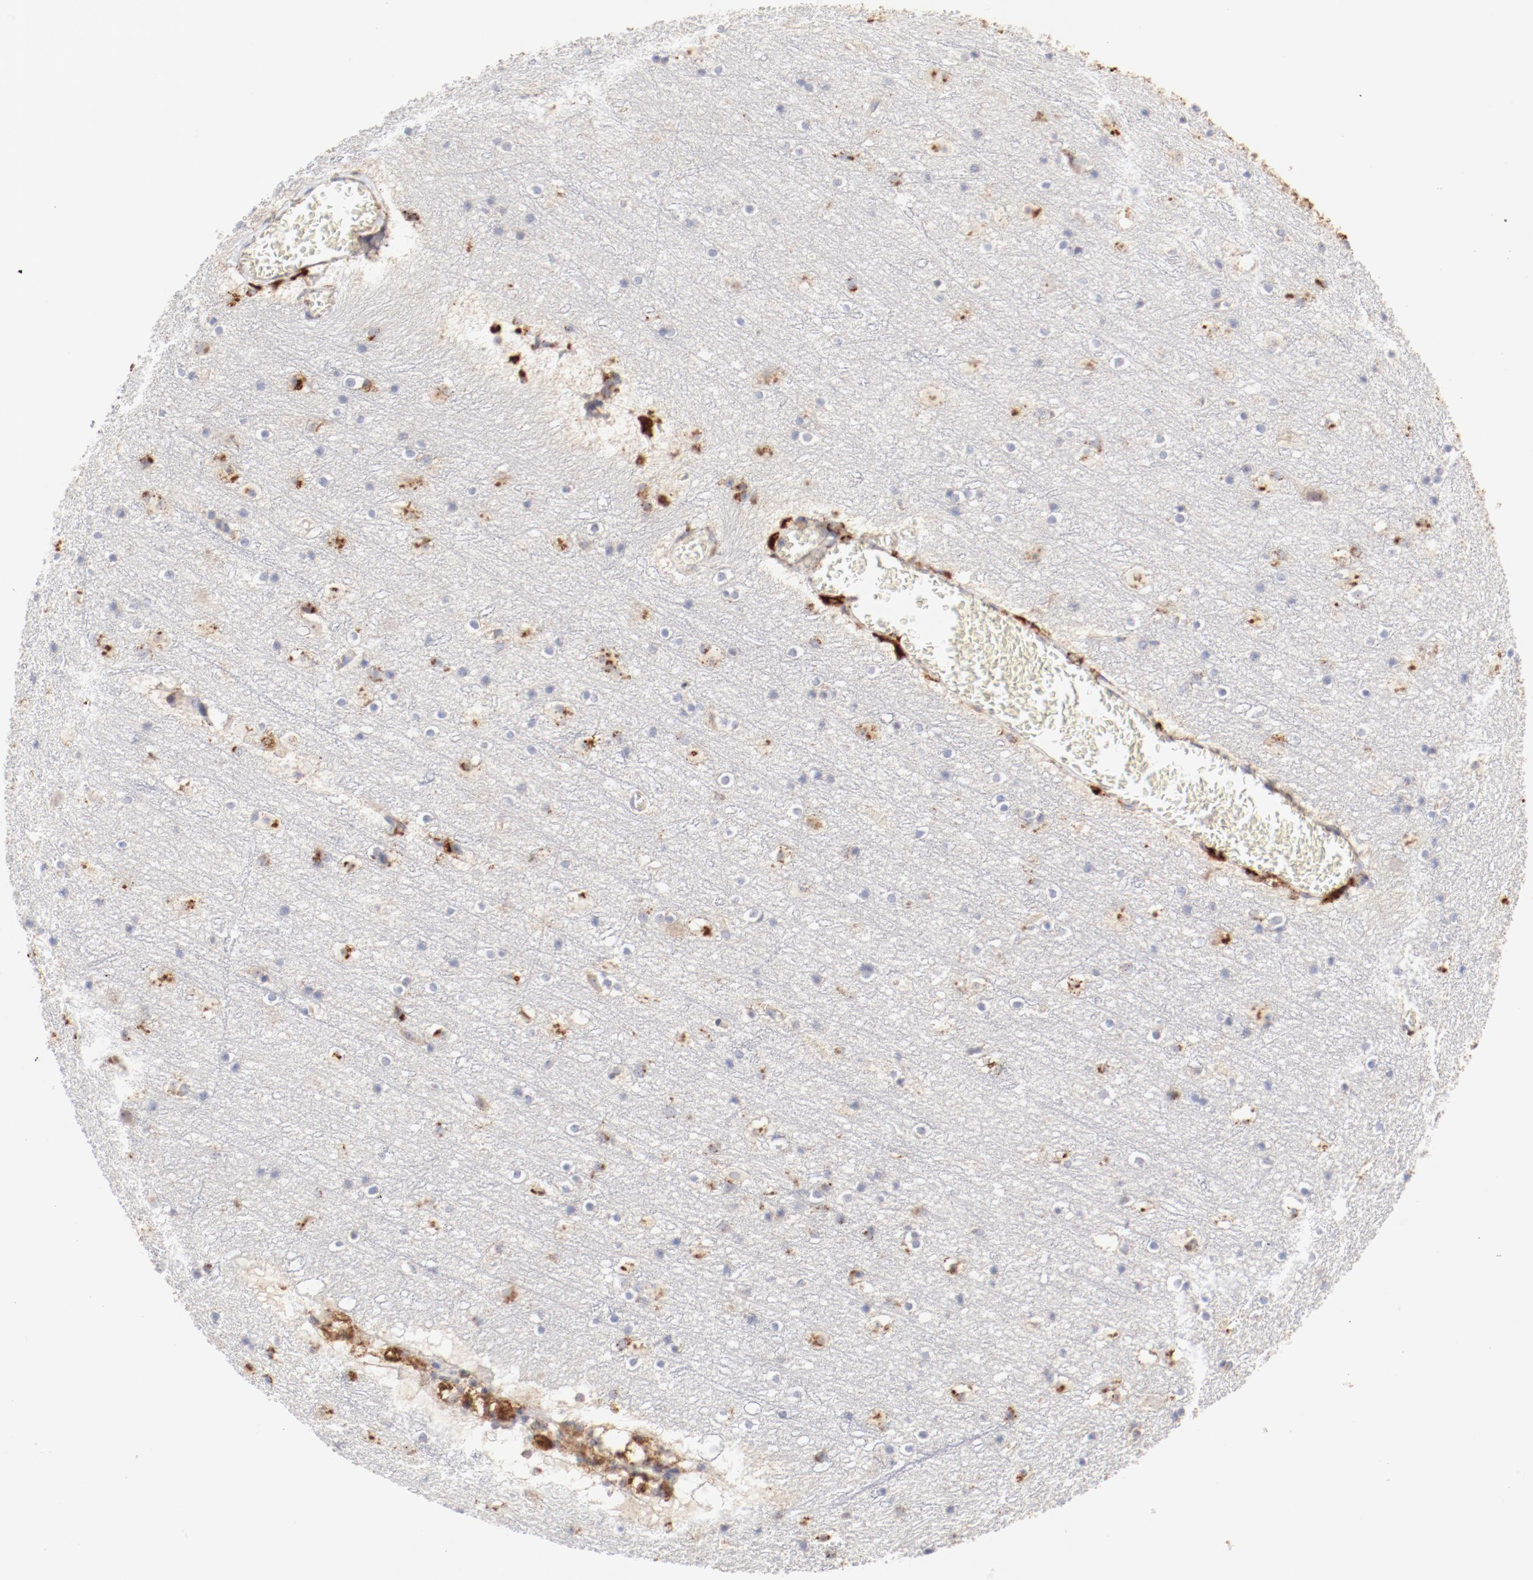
{"staining": {"intensity": "moderate", "quantity": "25%-75%", "location": "cytoplasmic/membranous"}, "tissue": "cerebral cortex", "cell_type": "Endothelial cells", "image_type": "normal", "snomed": [{"axis": "morphology", "description": "Normal tissue, NOS"}, {"axis": "topography", "description": "Cerebral cortex"}], "caption": "High-power microscopy captured an immunohistochemistry (IHC) micrograph of normal cerebral cortex, revealing moderate cytoplasmic/membranous staining in approximately 25%-75% of endothelial cells.", "gene": "CTSH", "patient": {"sex": "male", "age": 45}}